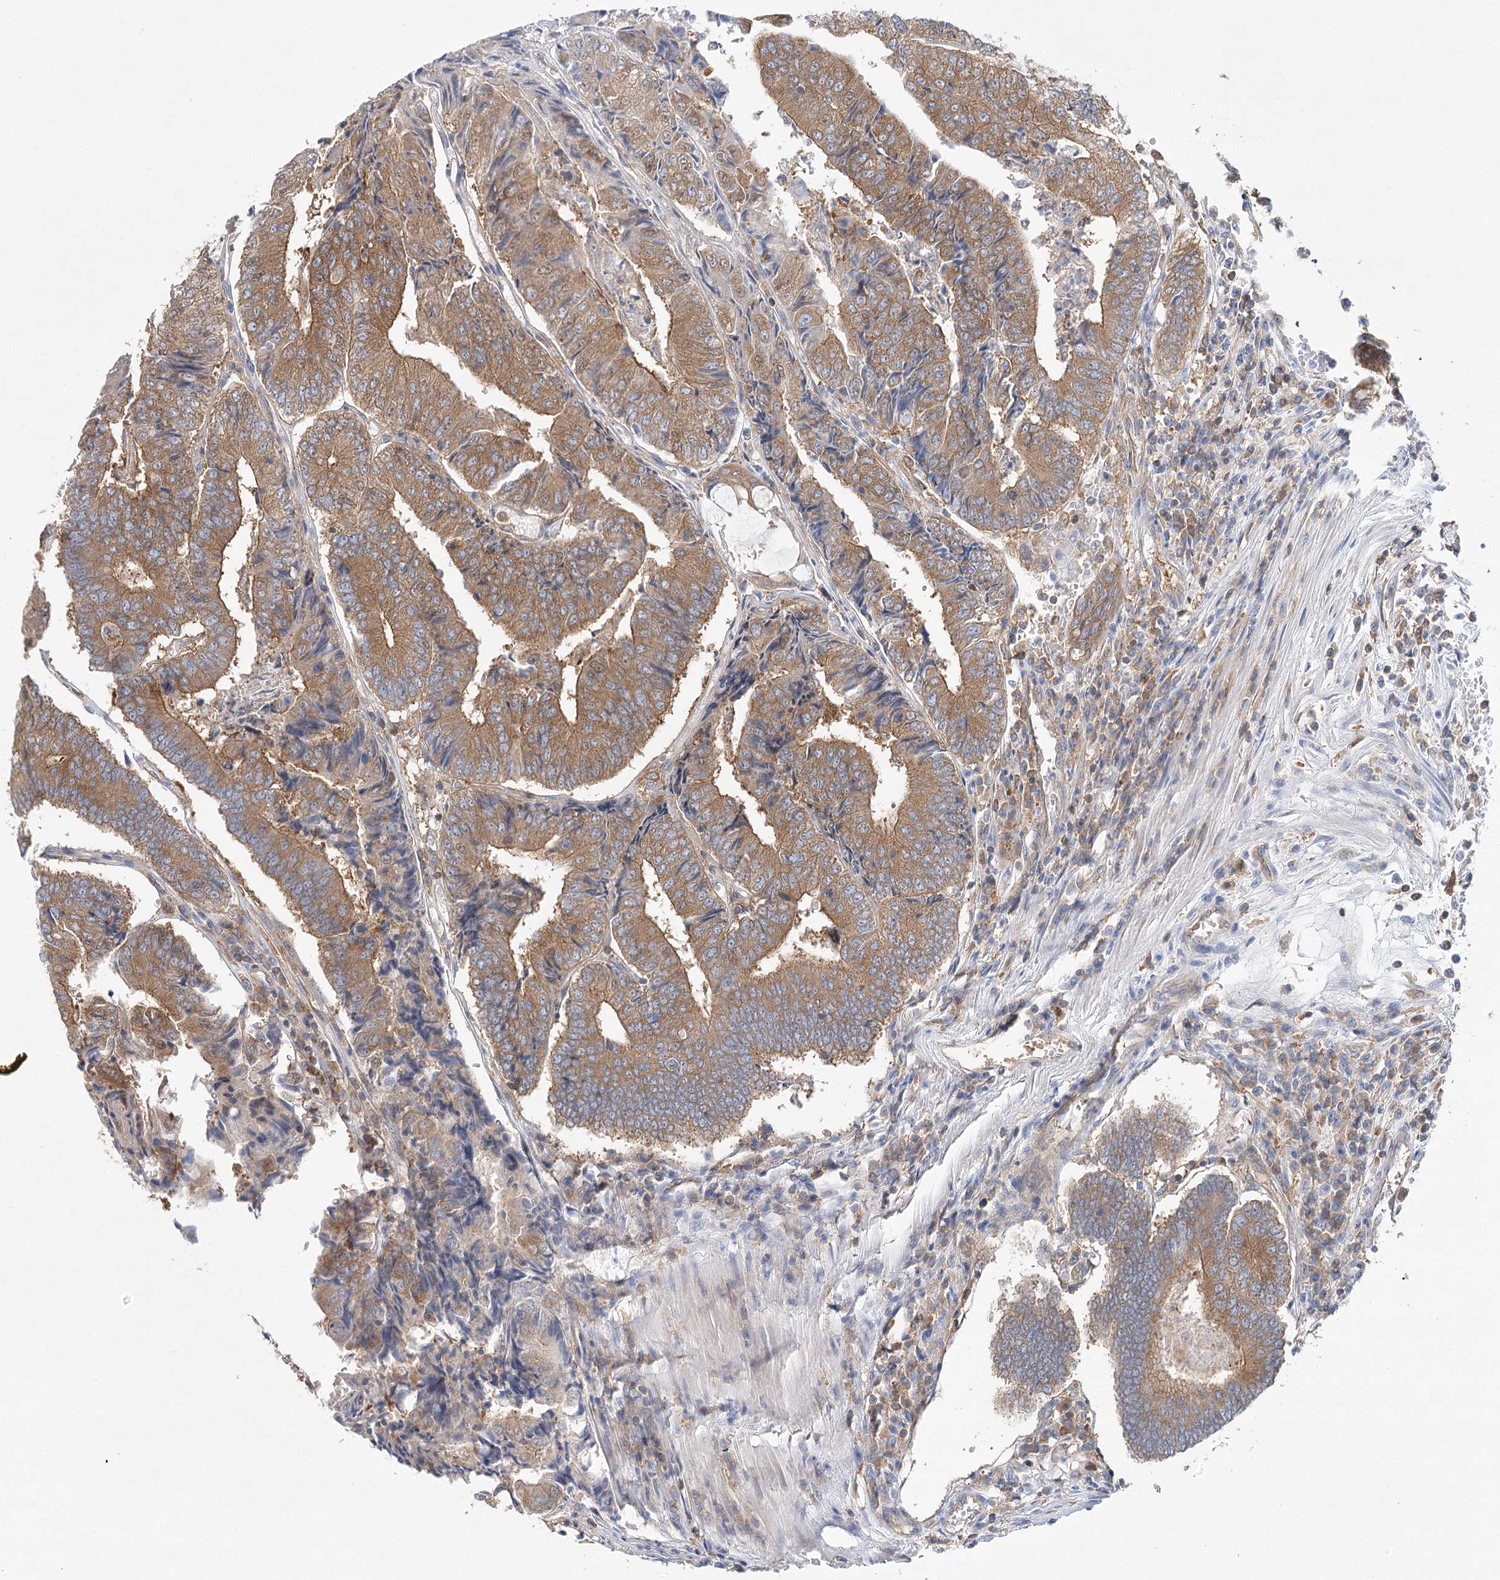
{"staining": {"intensity": "moderate", "quantity": ">75%", "location": "cytoplasmic/membranous"}, "tissue": "colorectal cancer", "cell_type": "Tumor cells", "image_type": "cancer", "snomed": [{"axis": "morphology", "description": "Adenocarcinoma, NOS"}, {"axis": "topography", "description": "Colon"}], "caption": "Human colorectal adenocarcinoma stained with a brown dye reveals moderate cytoplasmic/membranous positive staining in about >75% of tumor cells.", "gene": "ABRAXAS2", "patient": {"sex": "female", "age": 67}}